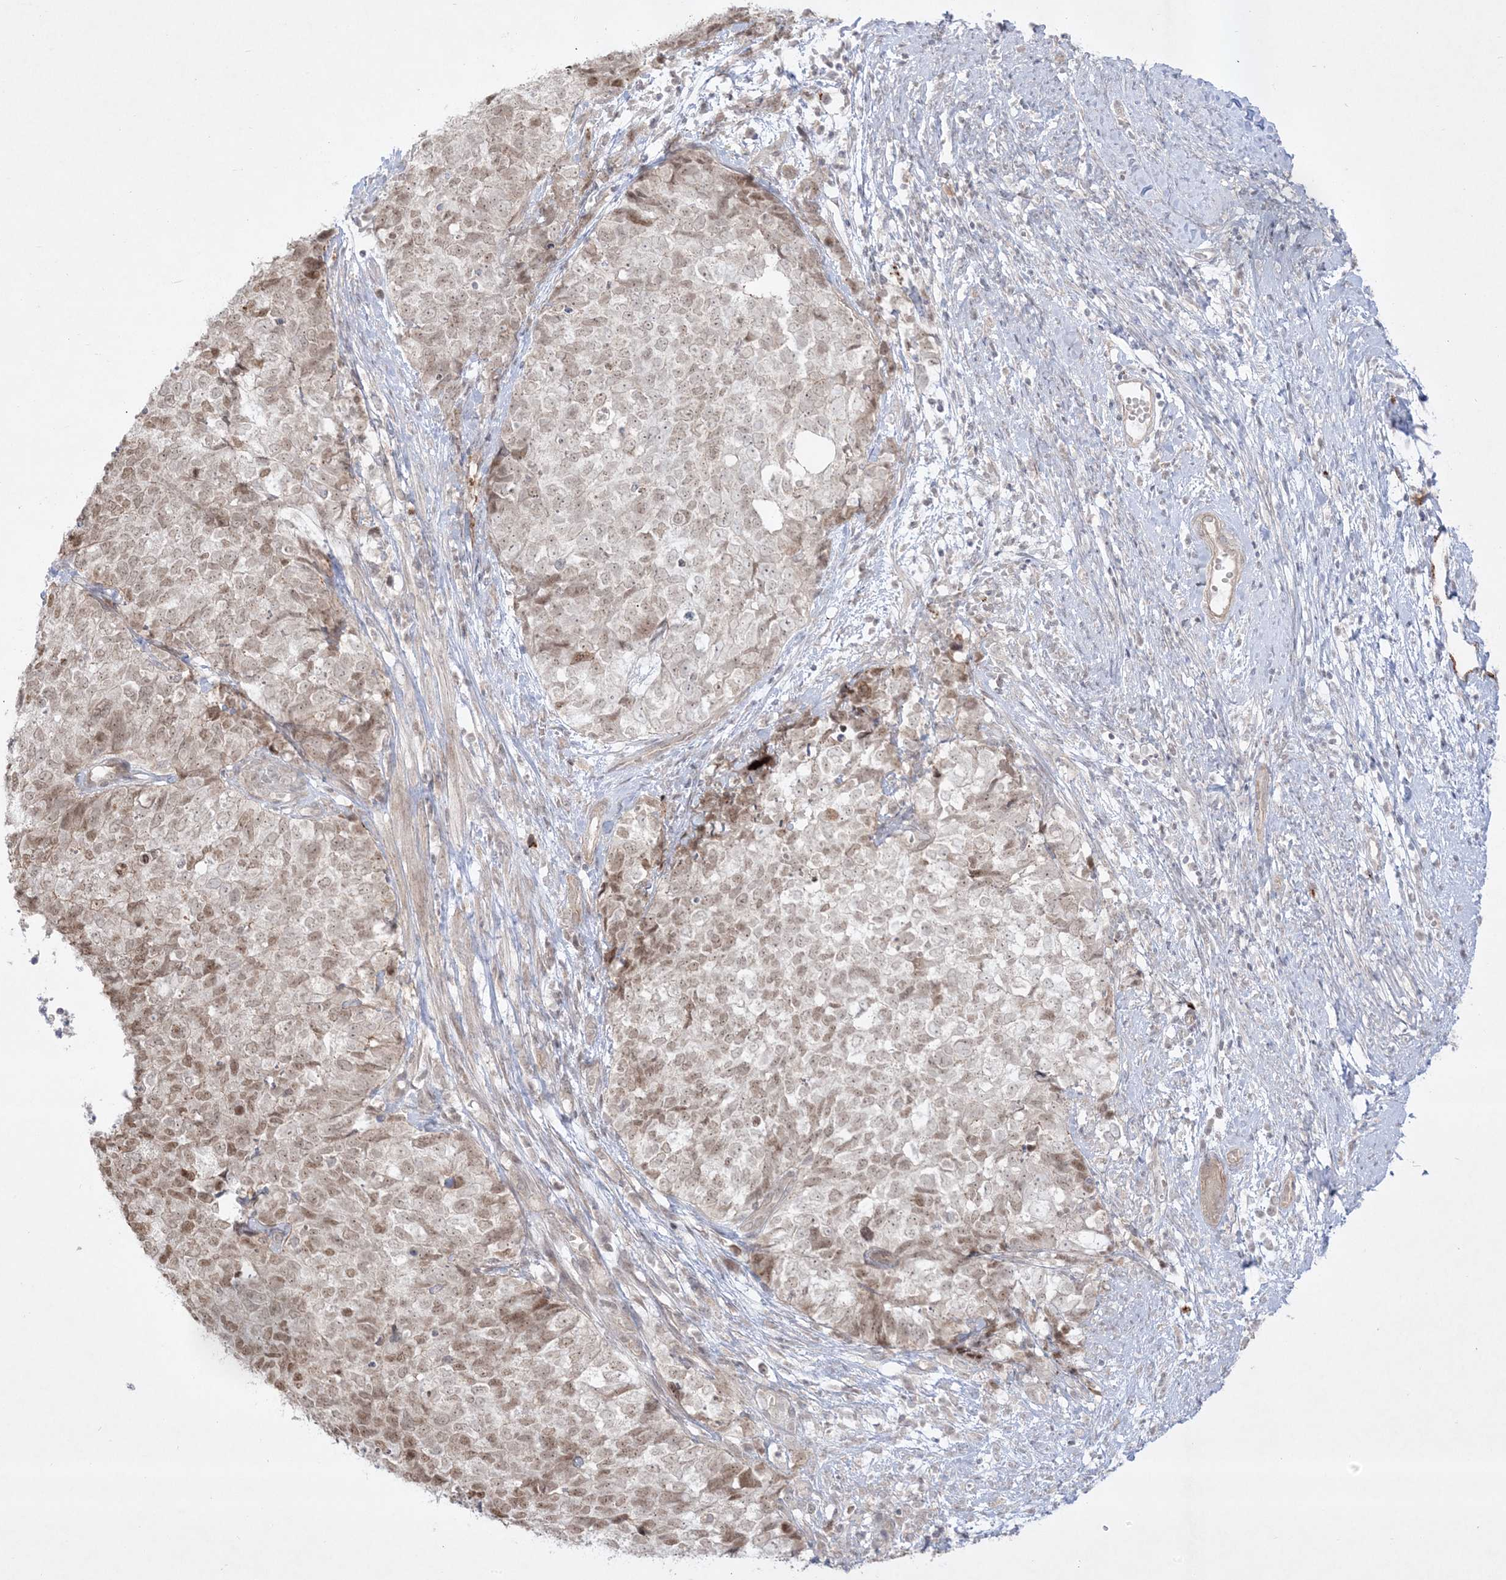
{"staining": {"intensity": "moderate", "quantity": ">75%", "location": "nuclear"}, "tissue": "cervical cancer", "cell_type": "Tumor cells", "image_type": "cancer", "snomed": [{"axis": "morphology", "description": "Squamous cell carcinoma, NOS"}, {"axis": "topography", "description": "Cervix"}], "caption": "Brown immunohistochemical staining in human squamous cell carcinoma (cervical) exhibits moderate nuclear staining in about >75% of tumor cells. (DAB (3,3'-diaminobenzidine) = brown stain, brightfield microscopy at high magnification).", "gene": "PTK6", "patient": {"sex": "female", "age": 63}}